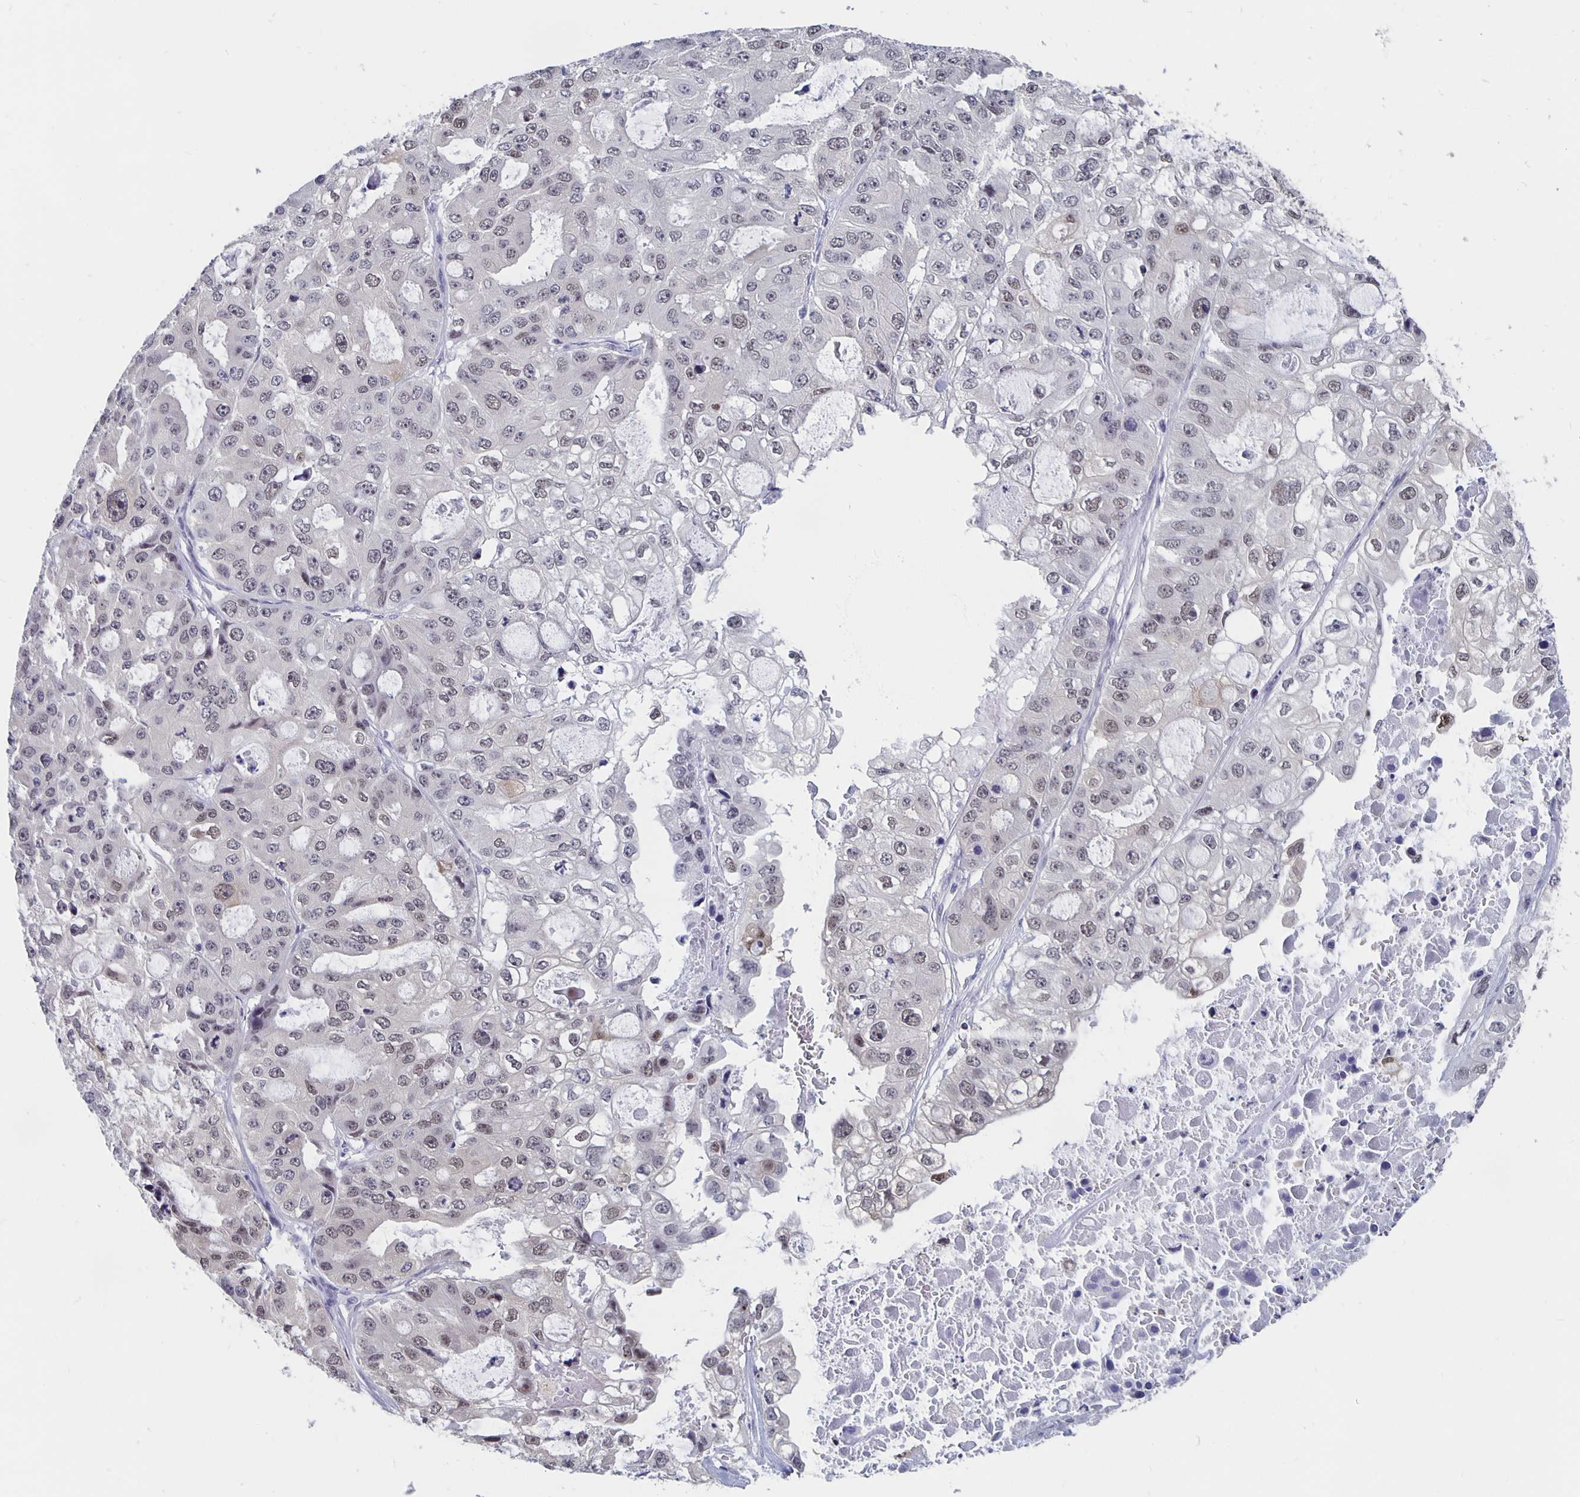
{"staining": {"intensity": "weak", "quantity": "25%-75%", "location": "nuclear"}, "tissue": "ovarian cancer", "cell_type": "Tumor cells", "image_type": "cancer", "snomed": [{"axis": "morphology", "description": "Cystadenocarcinoma, serous, NOS"}, {"axis": "topography", "description": "Ovary"}], "caption": "Immunohistochemical staining of human ovarian serous cystadenocarcinoma displays low levels of weak nuclear protein staining in about 25%-75% of tumor cells. (IHC, brightfield microscopy, high magnification).", "gene": "ZNF691", "patient": {"sex": "female", "age": 56}}